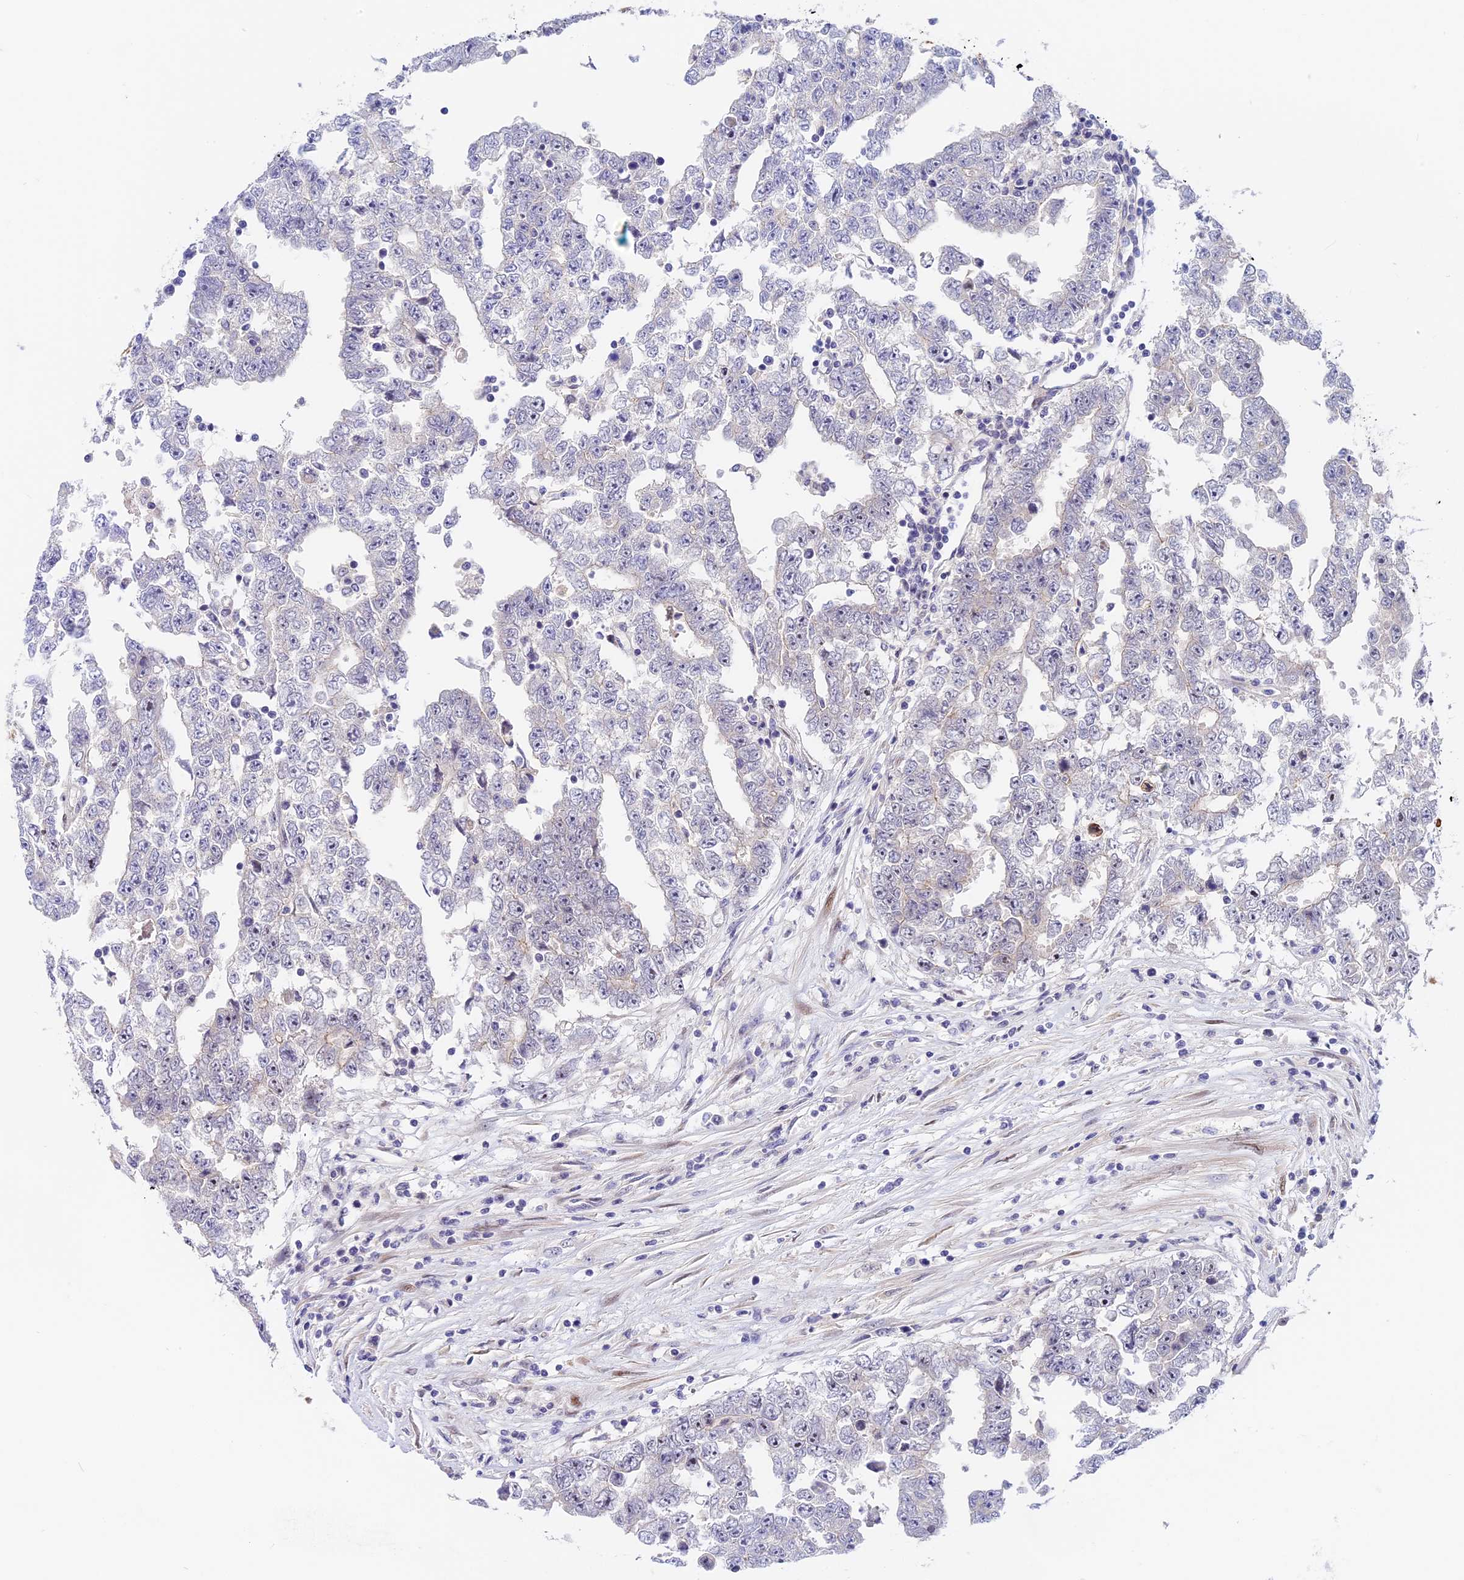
{"staining": {"intensity": "negative", "quantity": "none", "location": "none"}, "tissue": "testis cancer", "cell_type": "Tumor cells", "image_type": "cancer", "snomed": [{"axis": "morphology", "description": "Carcinoma, Embryonal, NOS"}, {"axis": "topography", "description": "Testis"}], "caption": "Immunohistochemical staining of human testis embryonal carcinoma shows no significant expression in tumor cells.", "gene": "MIDN", "patient": {"sex": "male", "age": 25}}